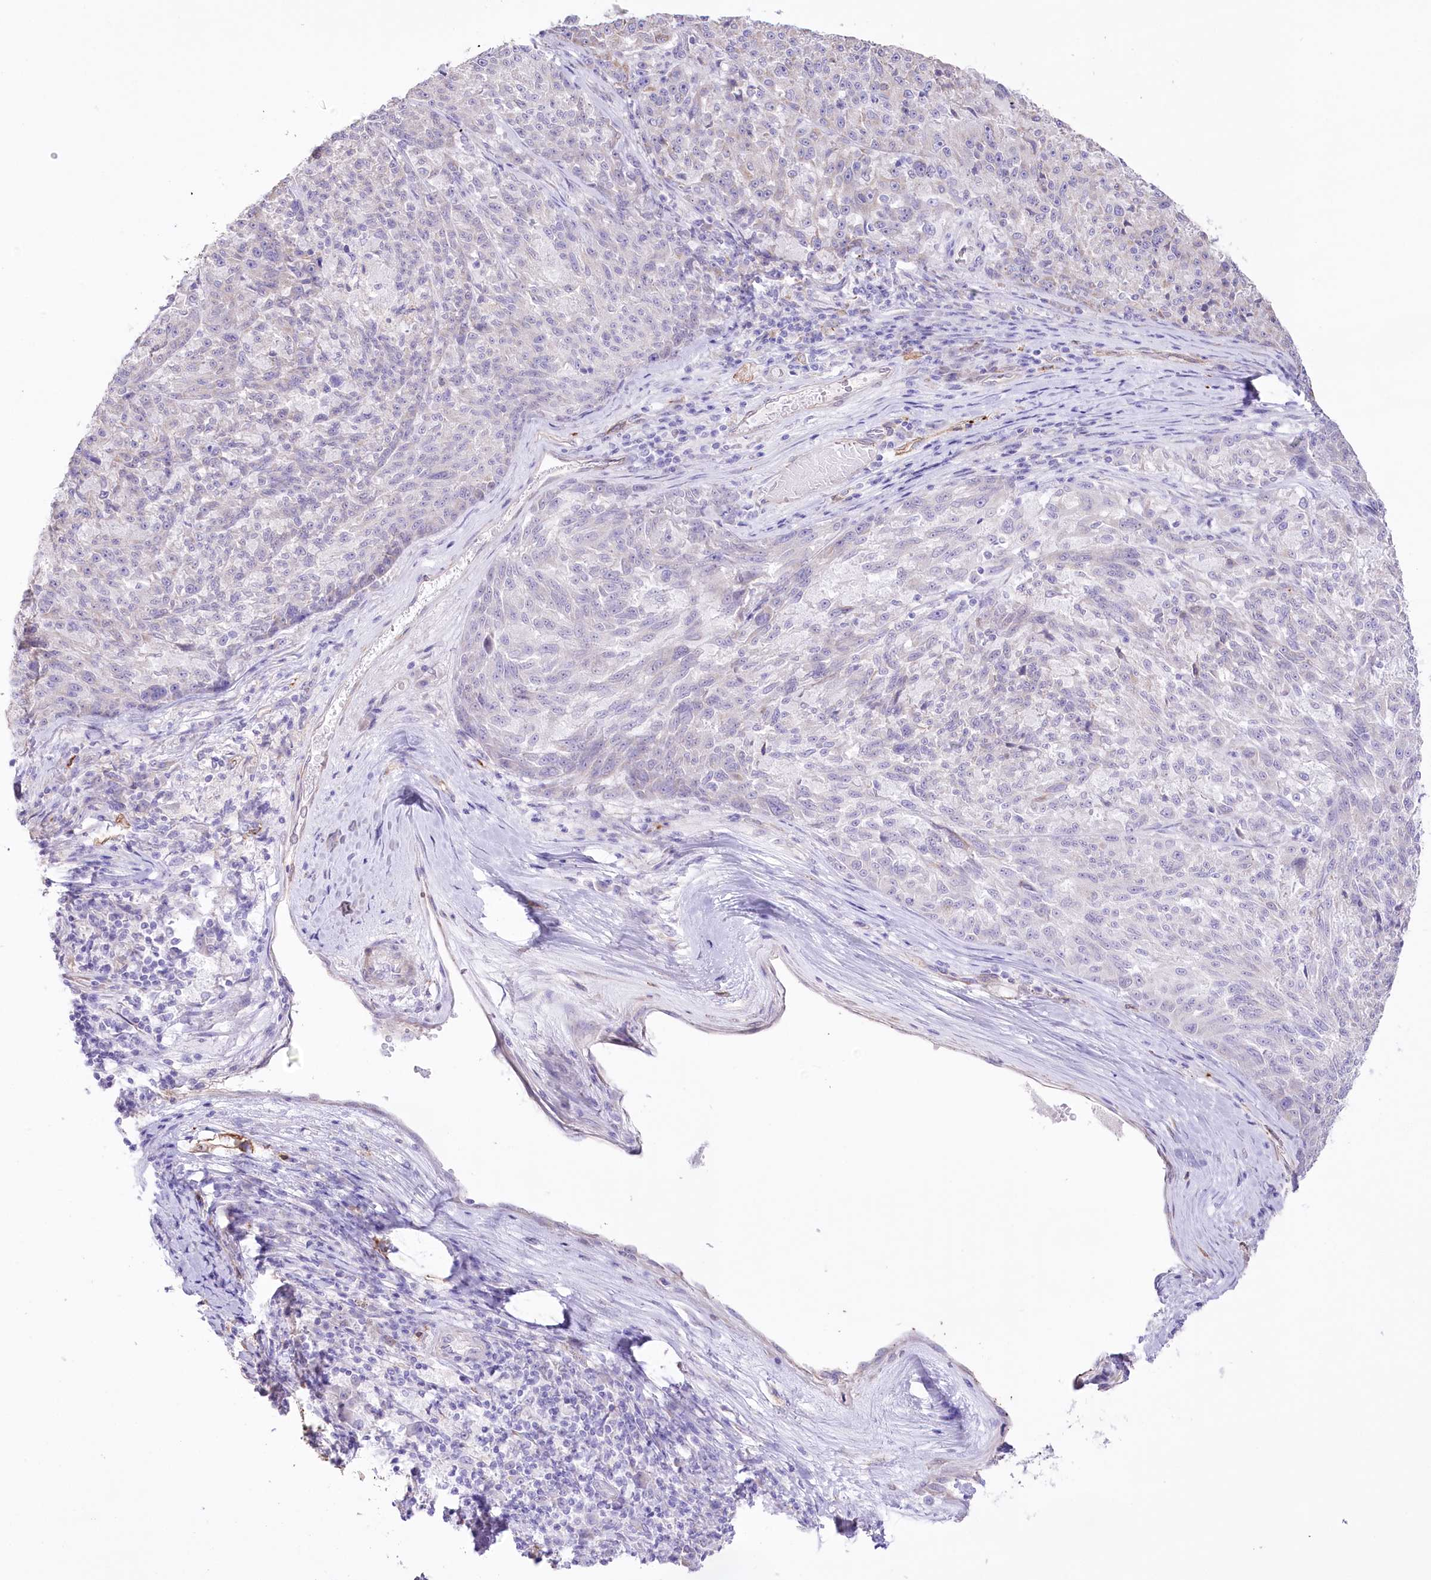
{"staining": {"intensity": "negative", "quantity": "none", "location": "none"}, "tissue": "melanoma", "cell_type": "Tumor cells", "image_type": "cancer", "snomed": [{"axis": "morphology", "description": "Malignant melanoma, NOS"}, {"axis": "topography", "description": "Skin"}], "caption": "Image shows no protein staining in tumor cells of malignant melanoma tissue. The staining is performed using DAB (3,3'-diaminobenzidine) brown chromogen with nuclei counter-stained in using hematoxylin.", "gene": "SLC39A10", "patient": {"sex": "male", "age": 53}}